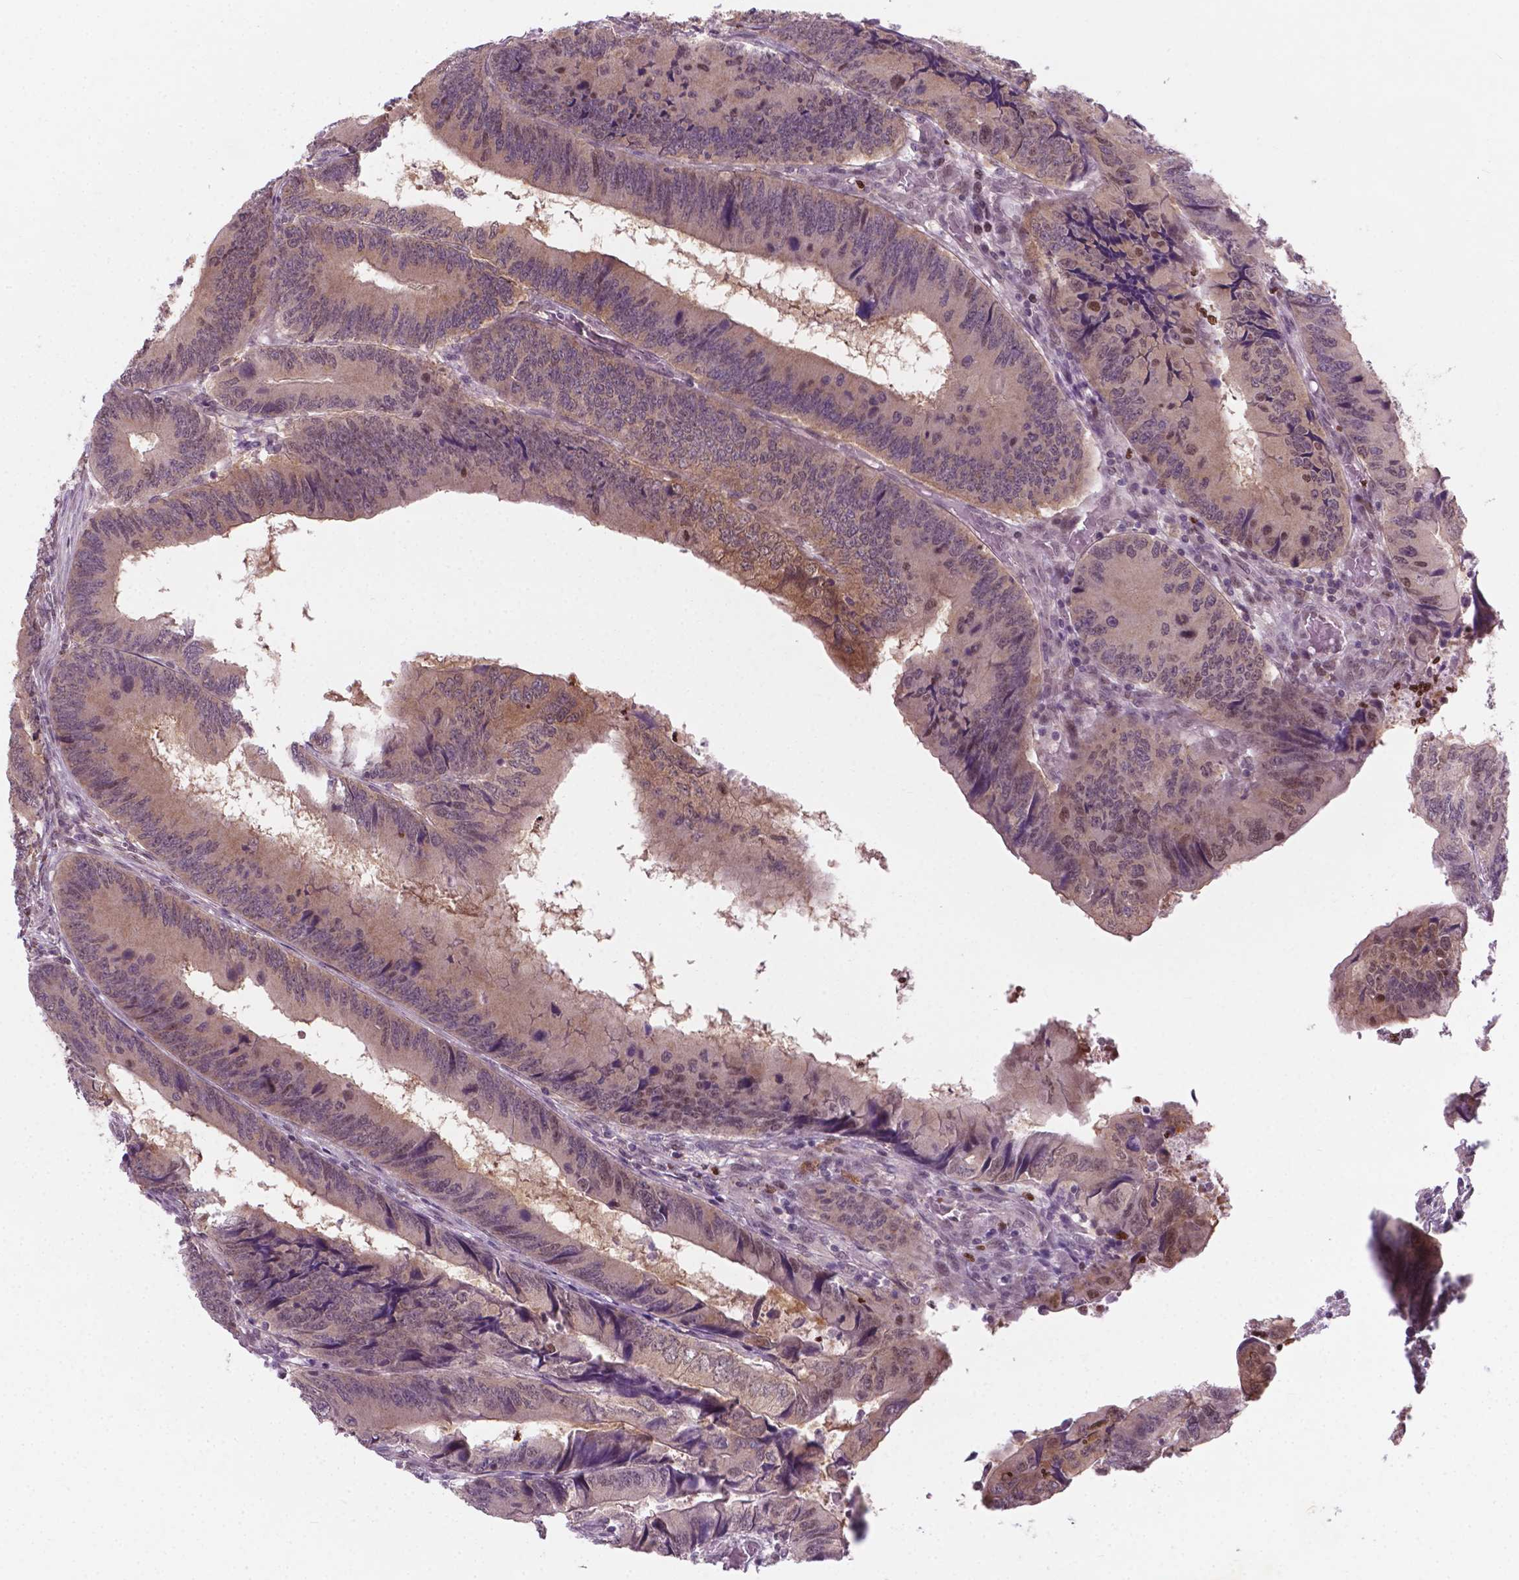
{"staining": {"intensity": "moderate", "quantity": "25%-75%", "location": "cytoplasmic/membranous,nuclear"}, "tissue": "colorectal cancer", "cell_type": "Tumor cells", "image_type": "cancer", "snomed": [{"axis": "morphology", "description": "Adenocarcinoma, NOS"}, {"axis": "topography", "description": "Colon"}], "caption": "Human colorectal adenocarcinoma stained with a brown dye displays moderate cytoplasmic/membranous and nuclear positive positivity in approximately 25%-75% of tumor cells.", "gene": "NFAT5", "patient": {"sex": "male", "age": 53}}